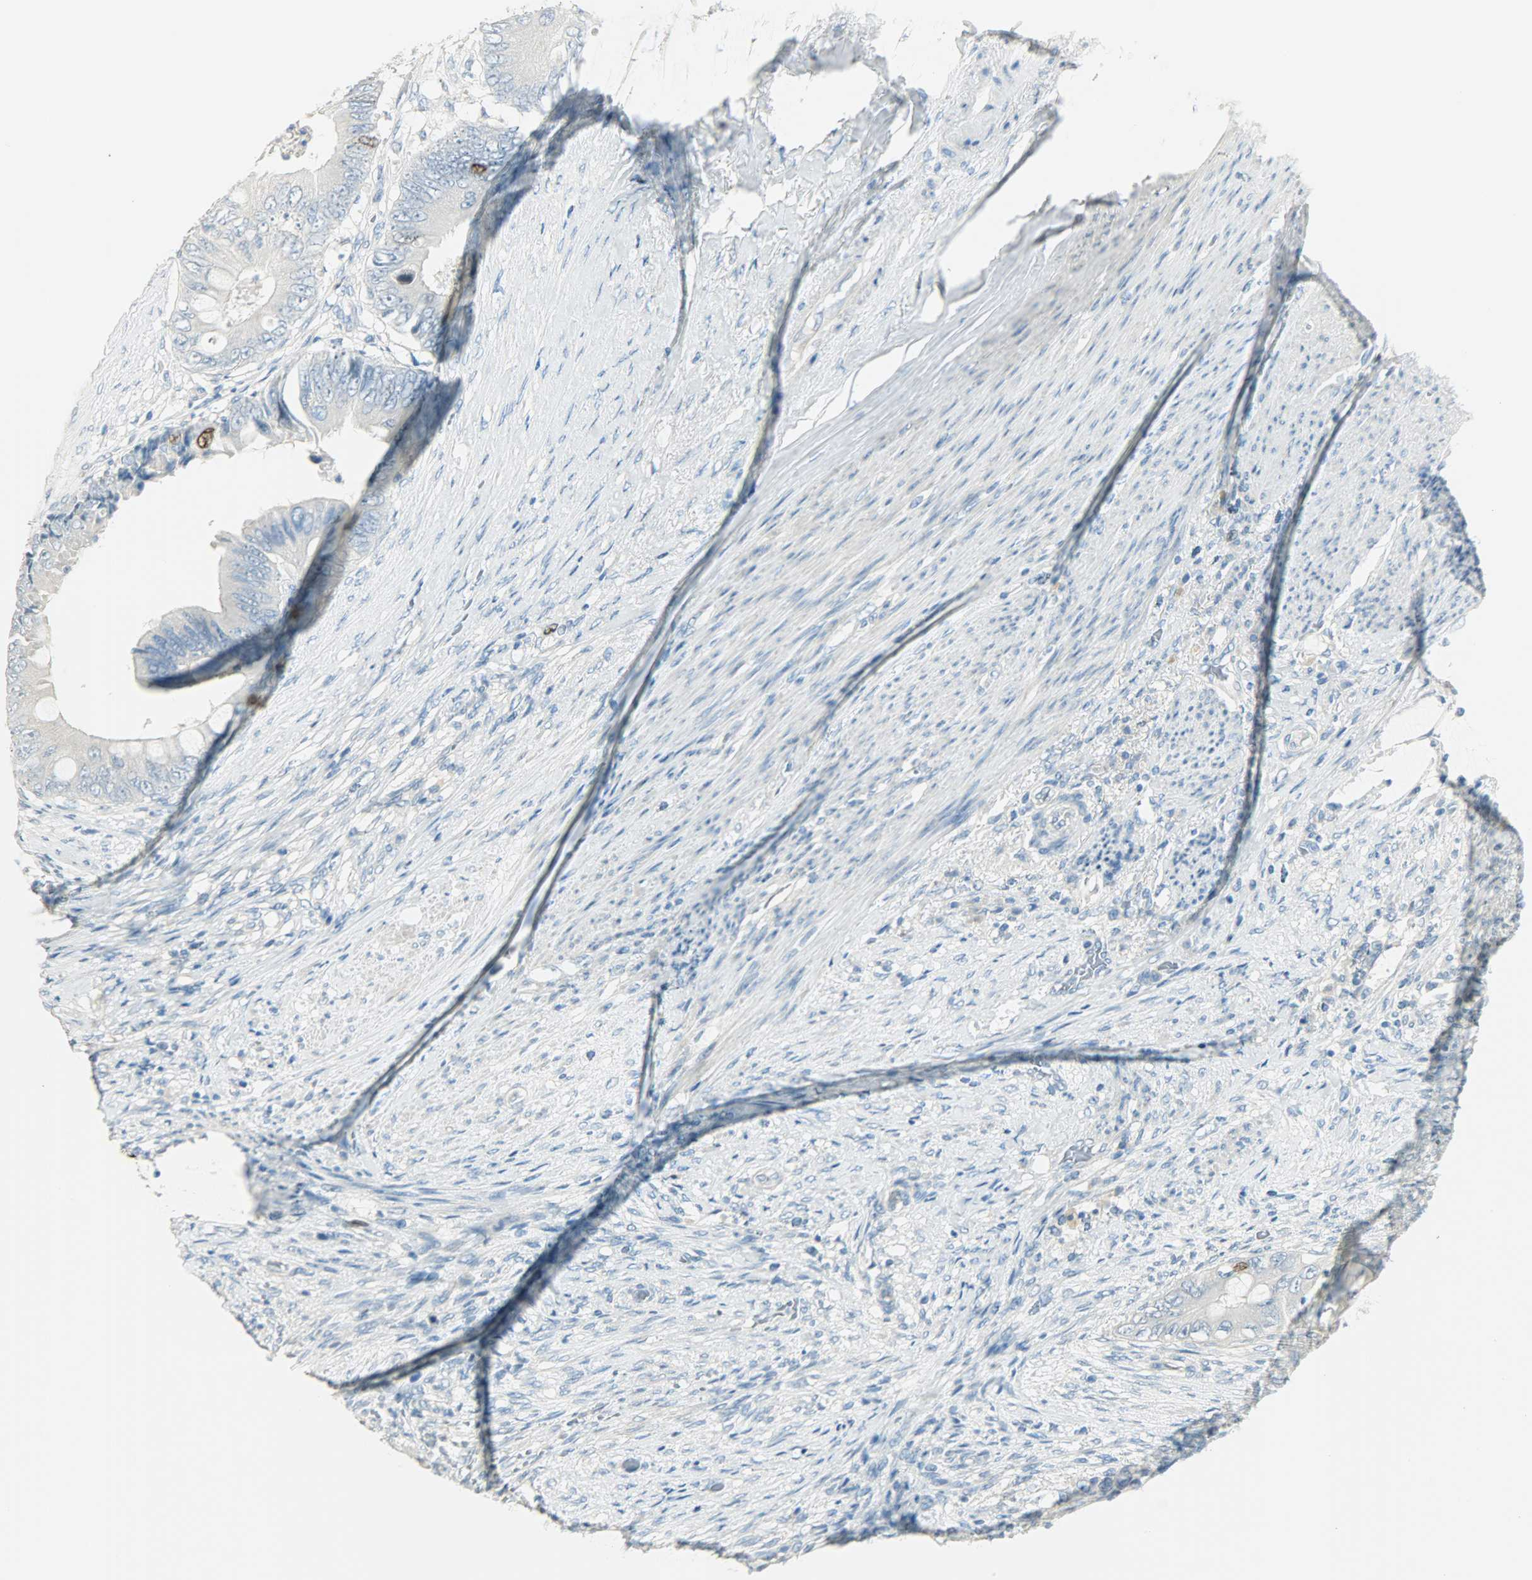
{"staining": {"intensity": "negative", "quantity": "none", "location": "none"}, "tissue": "colorectal cancer", "cell_type": "Tumor cells", "image_type": "cancer", "snomed": [{"axis": "morphology", "description": "Adenocarcinoma, NOS"}, {"axis": "topography", "description": "Rectum"}], "caption": "Immunohistochemistry (IHC) of adenocarcinoma (colorectal) demonstrates no staining in tumor cells.", "gene": "TPX2", "patient": {"sex": "female", "age": 77}}